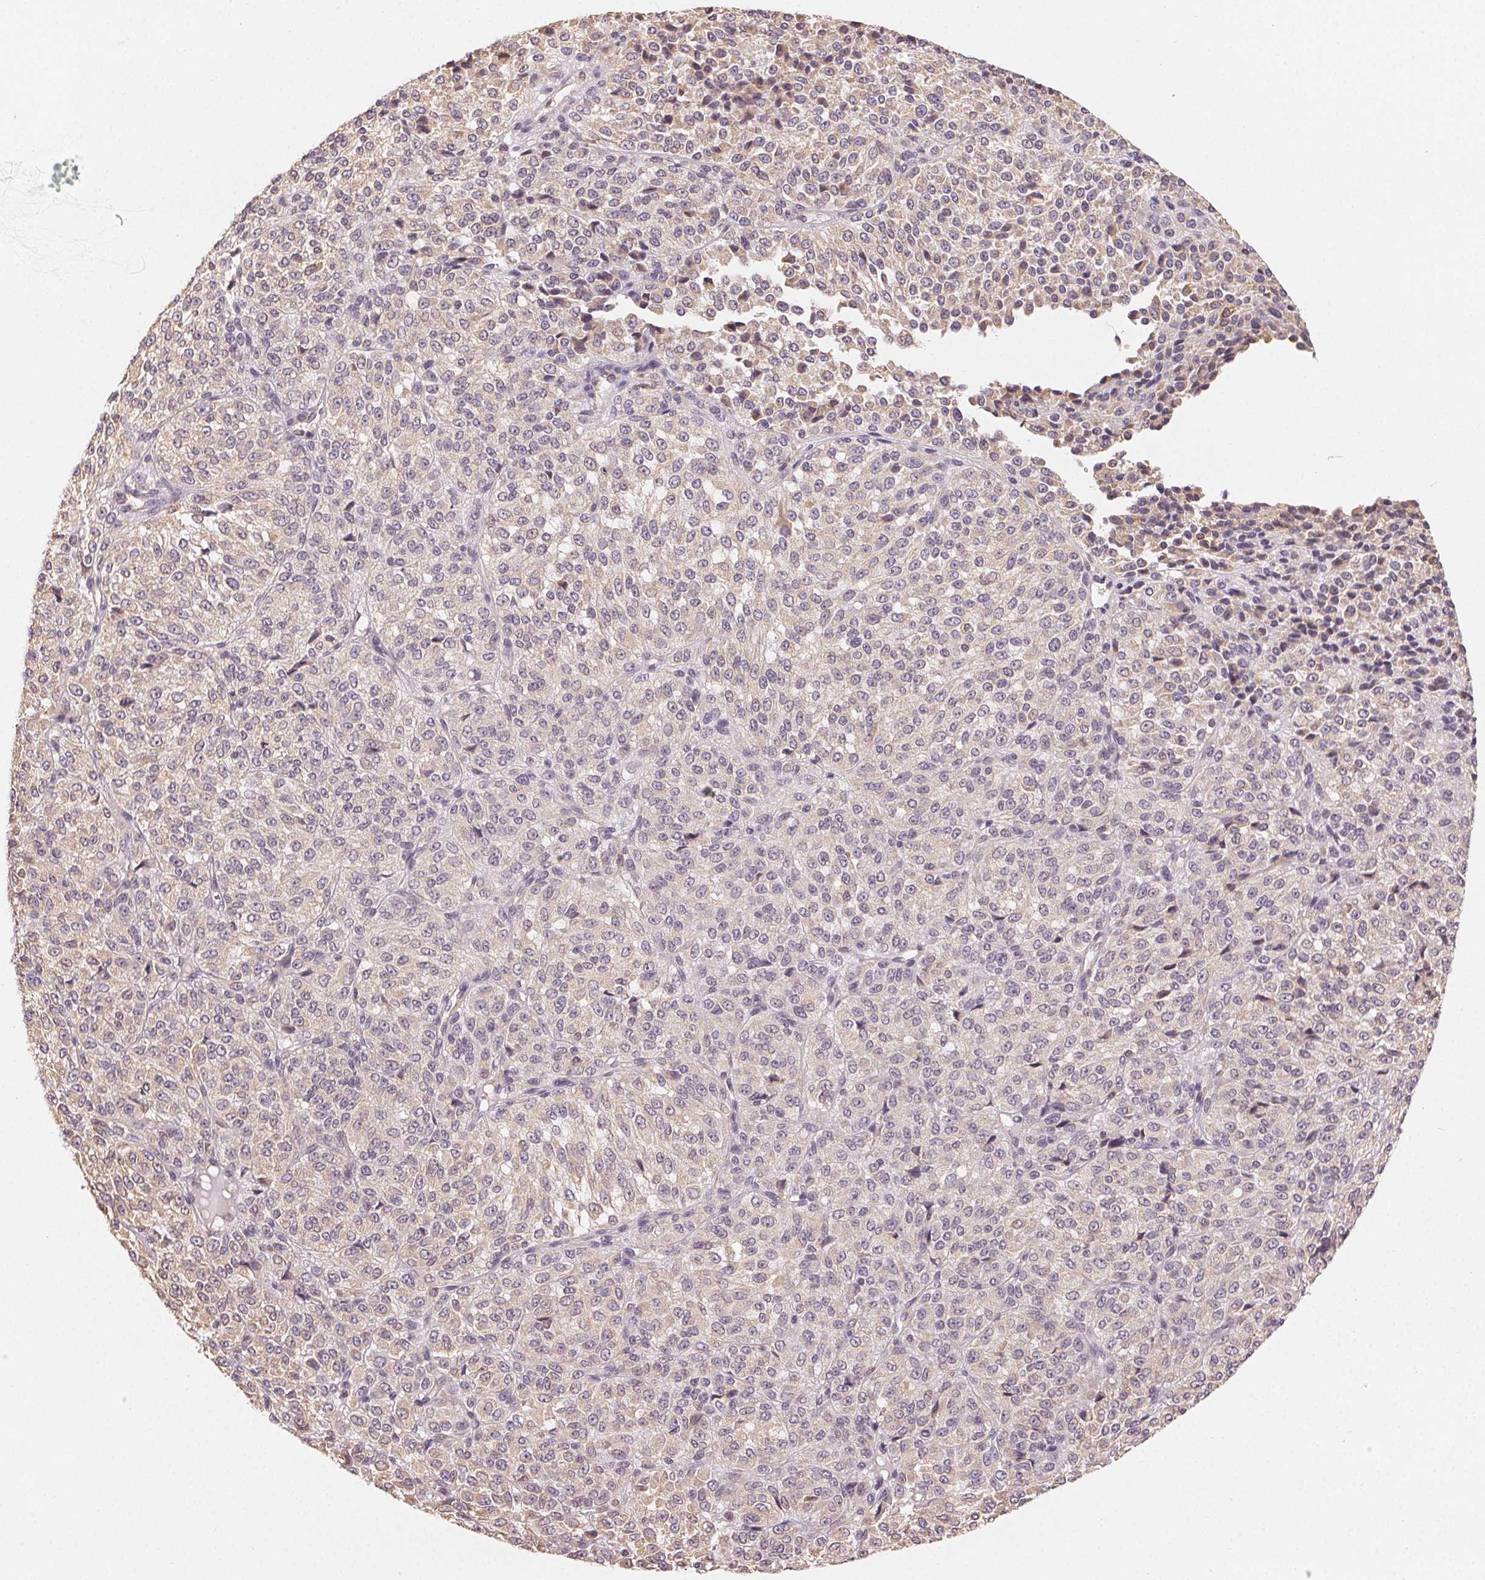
{"staining": {"intensity": "negative", "quantity": "none", "location": "none"}, "tissue": "melanoma", "cell_type": "Tumor cells", "image_type": "cancer", "snomed": [{"axis": "morphology", "description": "Malignant melanoma, Metastatic site"}, {"axis": "topography", "description": "Brain"}], "caption": "The immunohistochemistry histopathology image has no significant expression in tumor cells of melanoma tissue. (DAB immunohistochemistry visualized using brightfield microscopy, high magnification).", "gene": "SEZ6L2", "patient": {"sex": "female", "age": 56}}